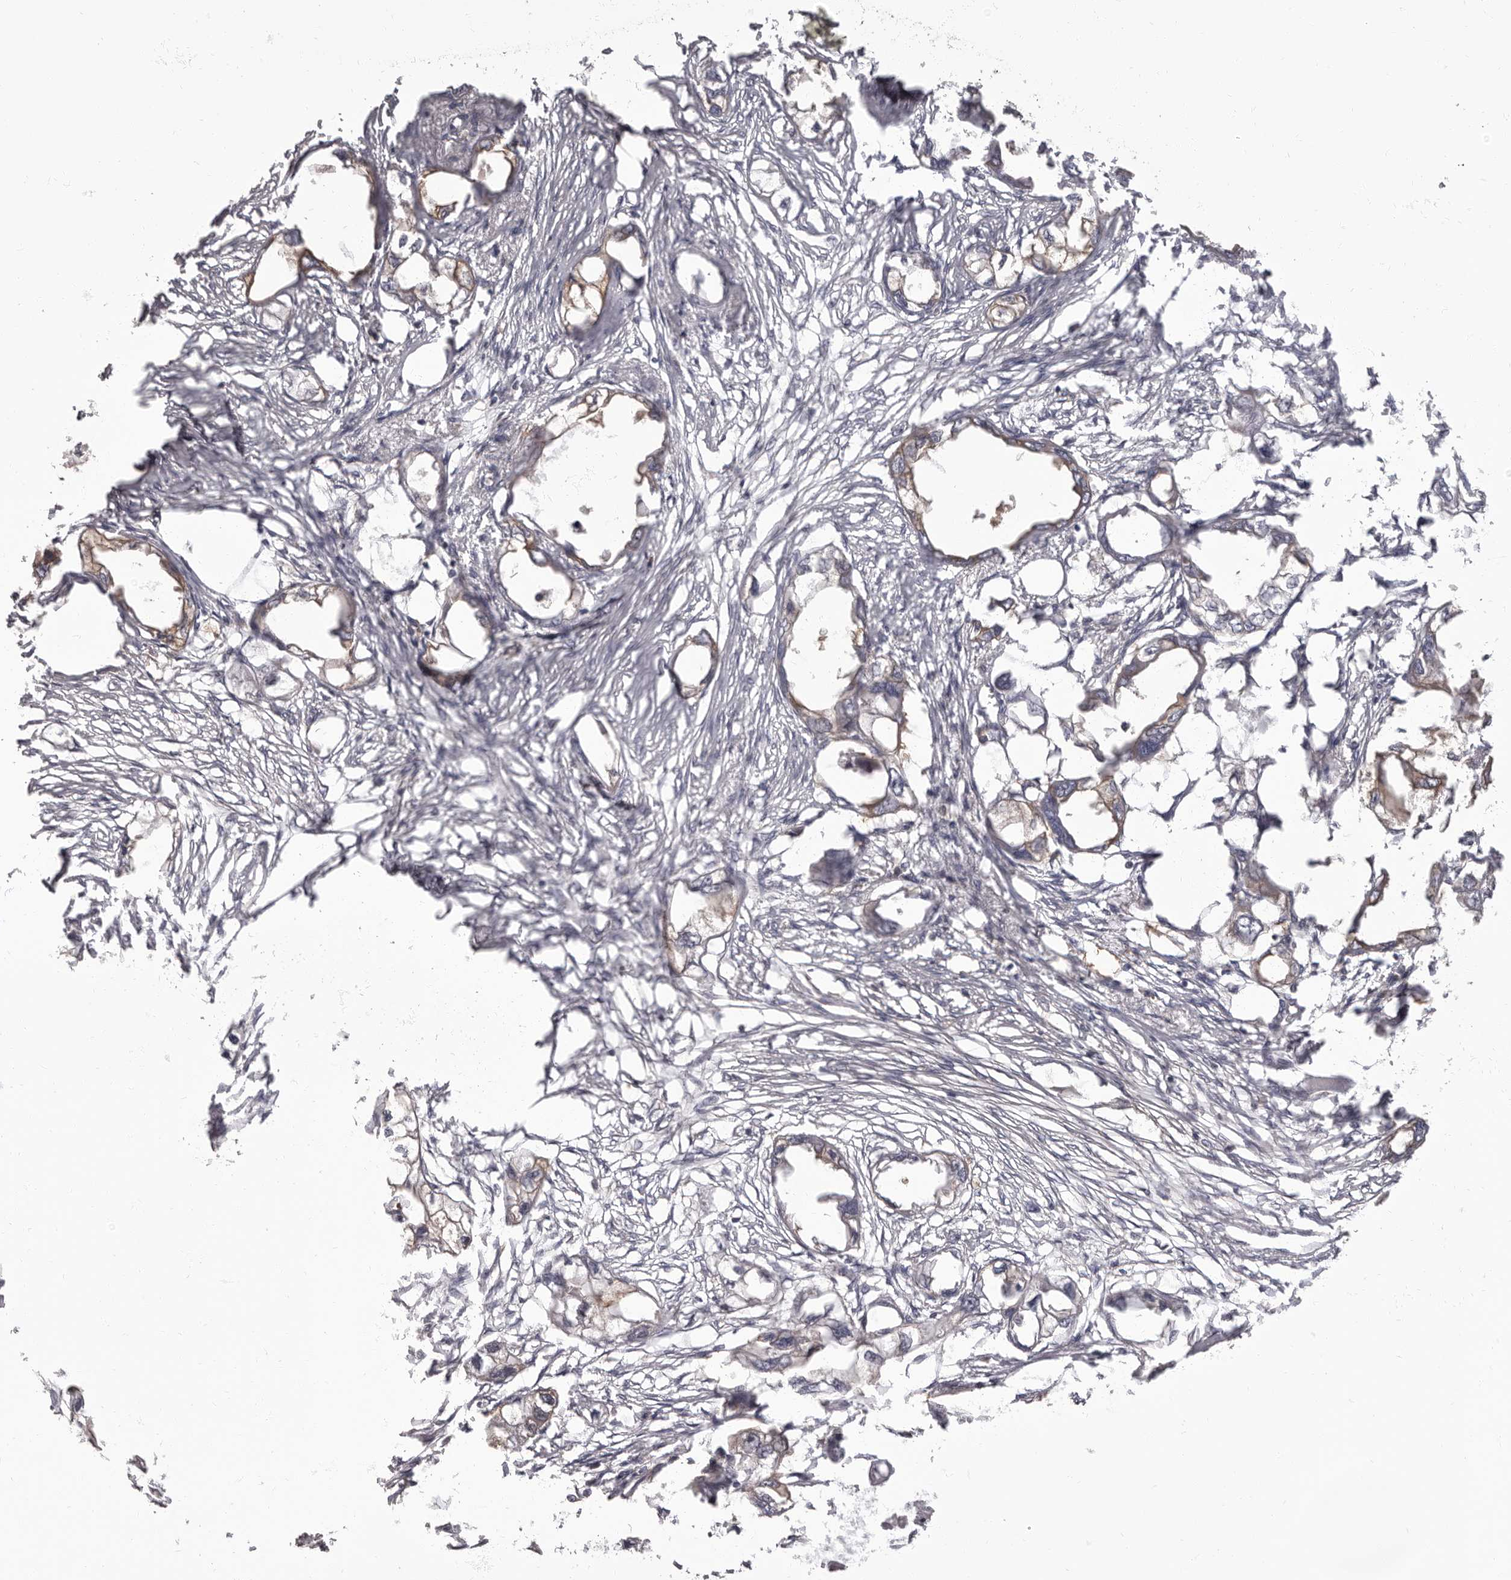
{"staining": {"intensity": "moderate", "quantity": "<25%", "location": "cytoplasmic/membranous"}, "tissue": "endometrial cancer", "cell_type": "Tumor cells", "image_type": "cancer", "snomed": [{"axis": "morphology", "description": "Adenocarcinoma, NOS"}, {"axis": "morphology", "description": "Adenocarcinoma, metastatic, NOS"}, {"axis": "topography", "description": "Adipose tissue"}, {"axis": "topography", "description": "Endometrium"}], "caption": "IHC staining of endometrial cancer (adenocarcinoma), which displays low levels of moderate cytoplasmic/membranous staining in approximately <25% of tumor cells indicating moderate cytoplasmic/membranous protein expression. The staining was performed using DAB (brown) for protein detection and nuclei were counterstained in hematoxylin (blue).", "gene": "APEH", "patient": {"sex": "female", "age": 67}}